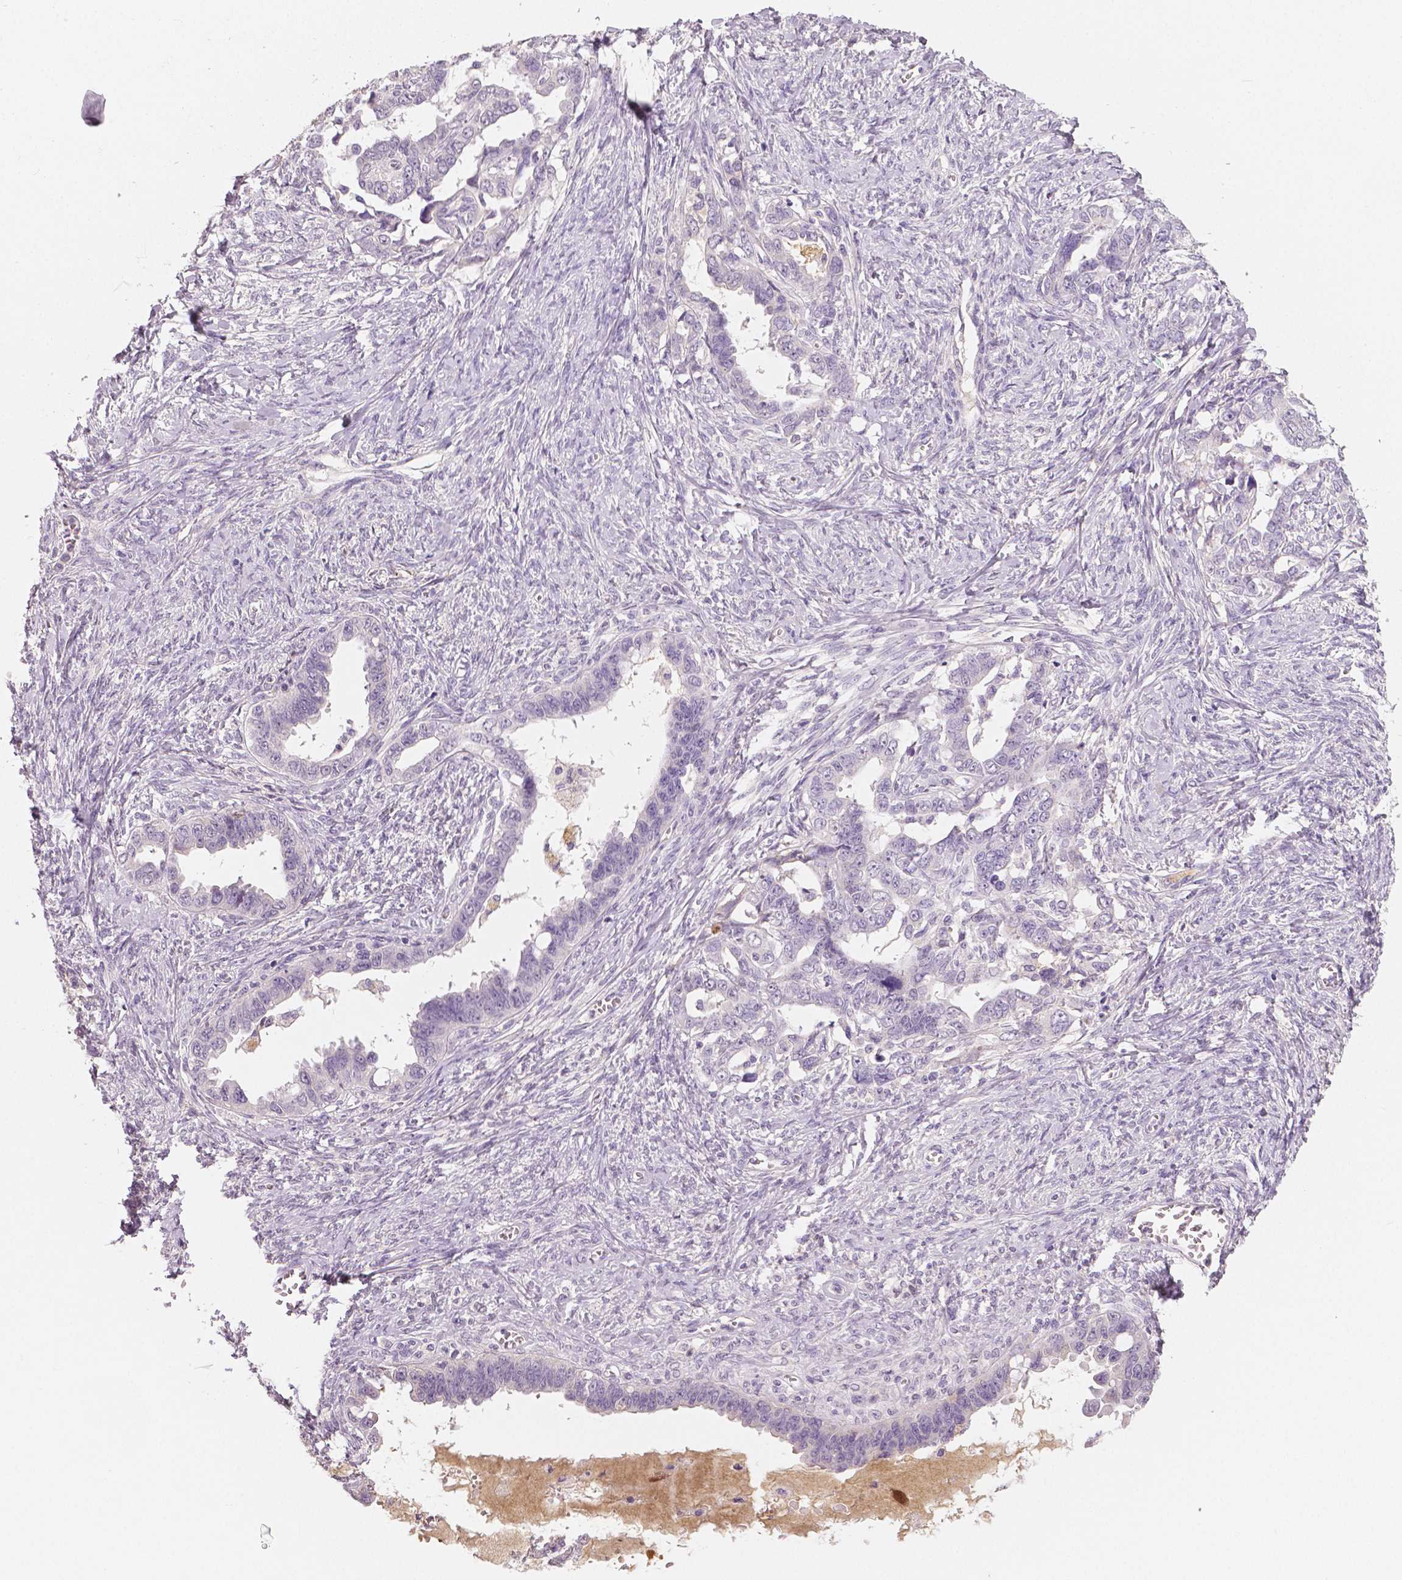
{"staining": {"intensity": "negative", "quantity": "none", "location": "none"}, "tissue": "ovarian cancer", "cell_type": "Tumor cells", "image_type": "cancer", "snomed": [{"axis": "morphology", "description": "Cystadenocarcinoma, serous, NOS"}, {"axis": "topography", "description": "Ovary"}], "caption": "The histopathology image shows no staining of tumor cells in serous cystadenocarcinoma (ovarian).", "gene": "APOA4", "patient": {"sex": "female", "age": 69}}